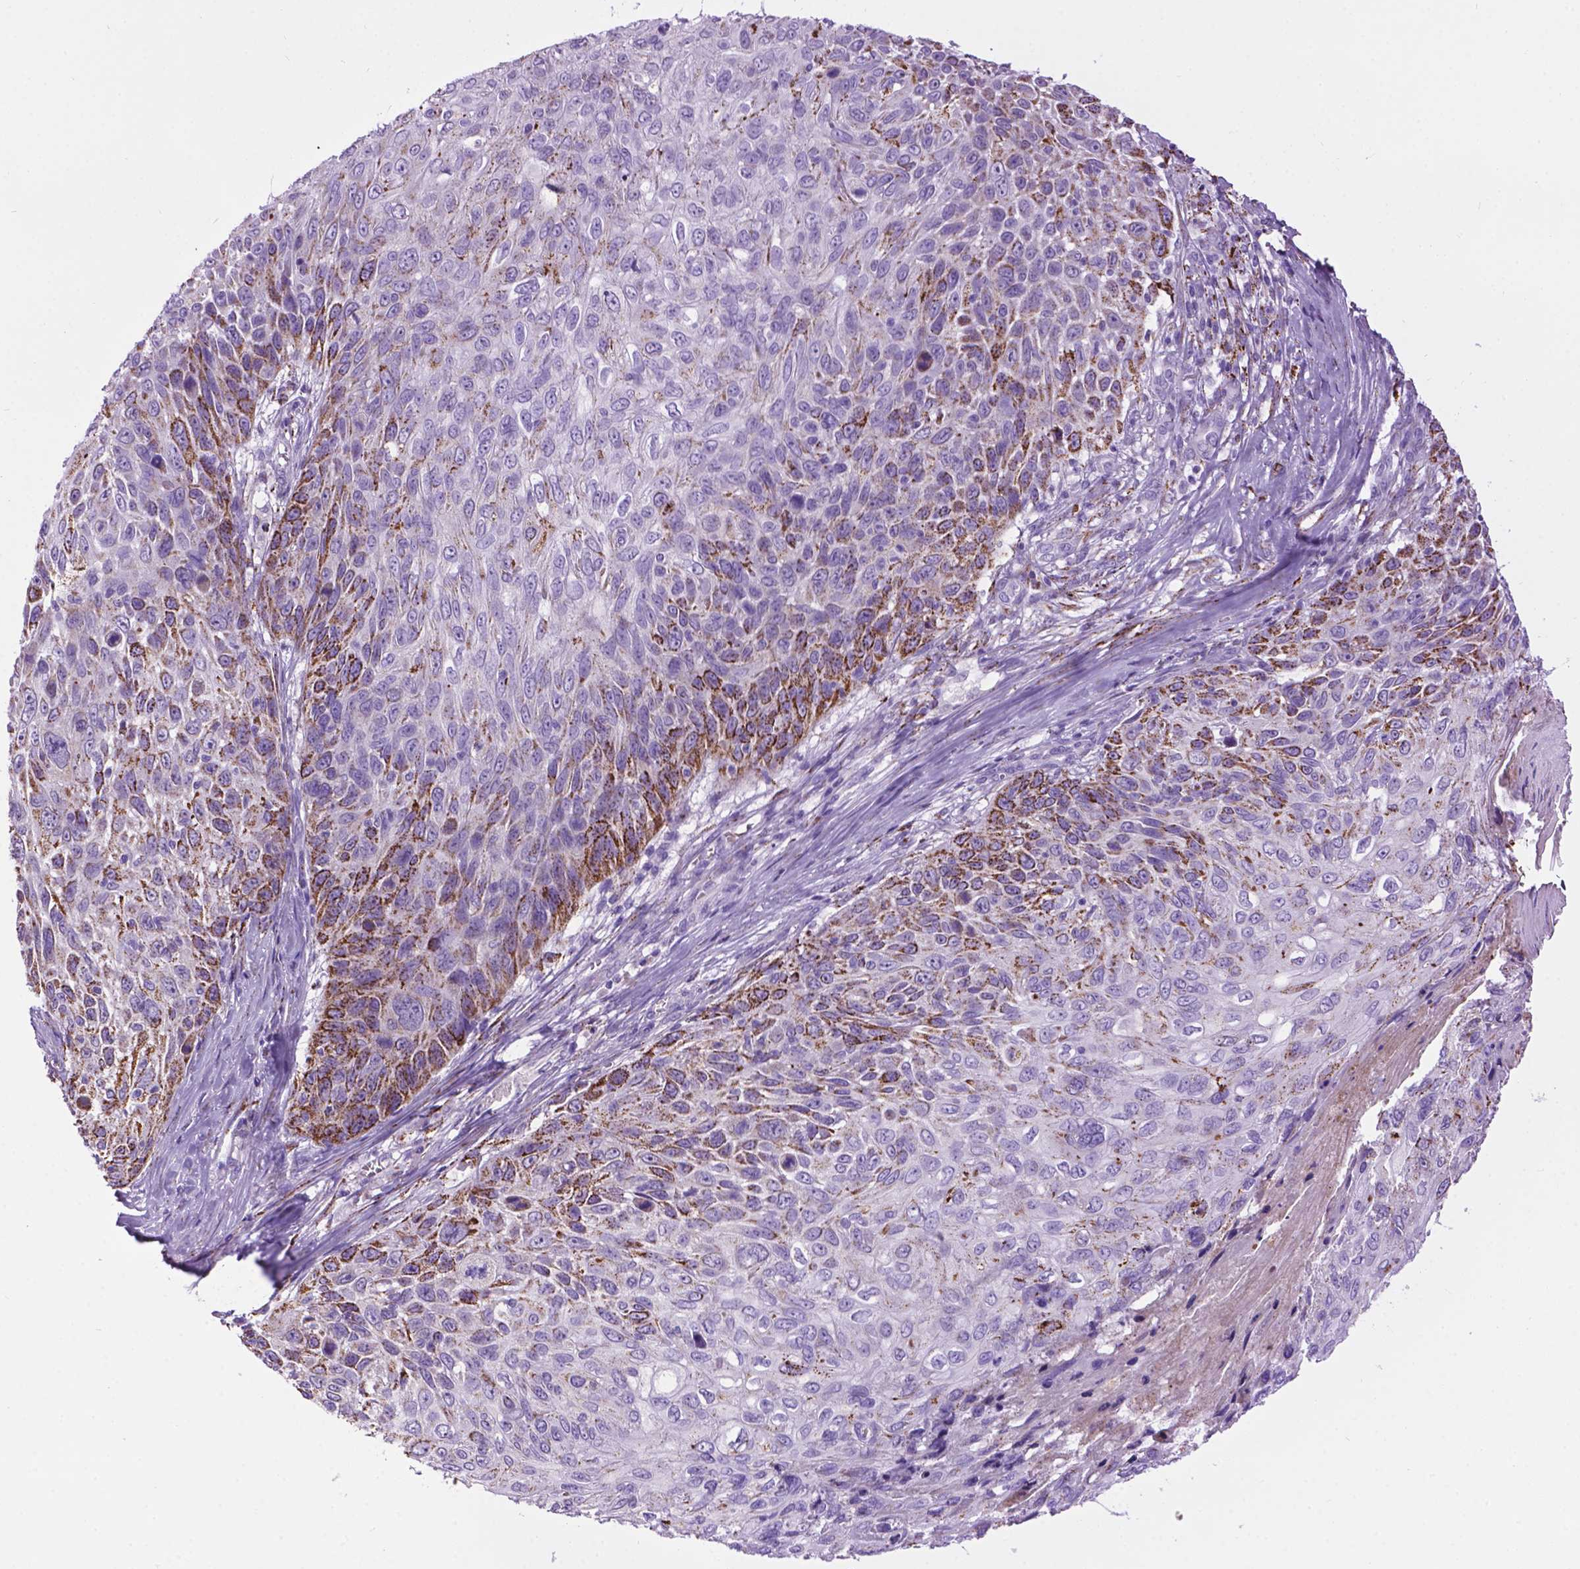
{"staining": {"intensity": "moderate", "quantity": "<25%", "location": "cytoplasmic/membranous"}, "tissue": "skin cancer", "cell_type": "Tumor cells", "image_type": "cancer", "snomed": [{"axis": "morphology", "description": "Squamous cell carcinoma, NOS"}, {"axis": "topography", "description": "Skin"}], "caption": "Tumor cells display moderate cytoplasmic/membranous staining in approximately <25% of cells in squamous cell carcinoma (skin). (DAB (3,3'-diaminobenzidine) IHC, brown staining for protein, blue staining for nuclei).", "gene": "TMEM132E", "patient": {"sex": "male", "age": 92}}